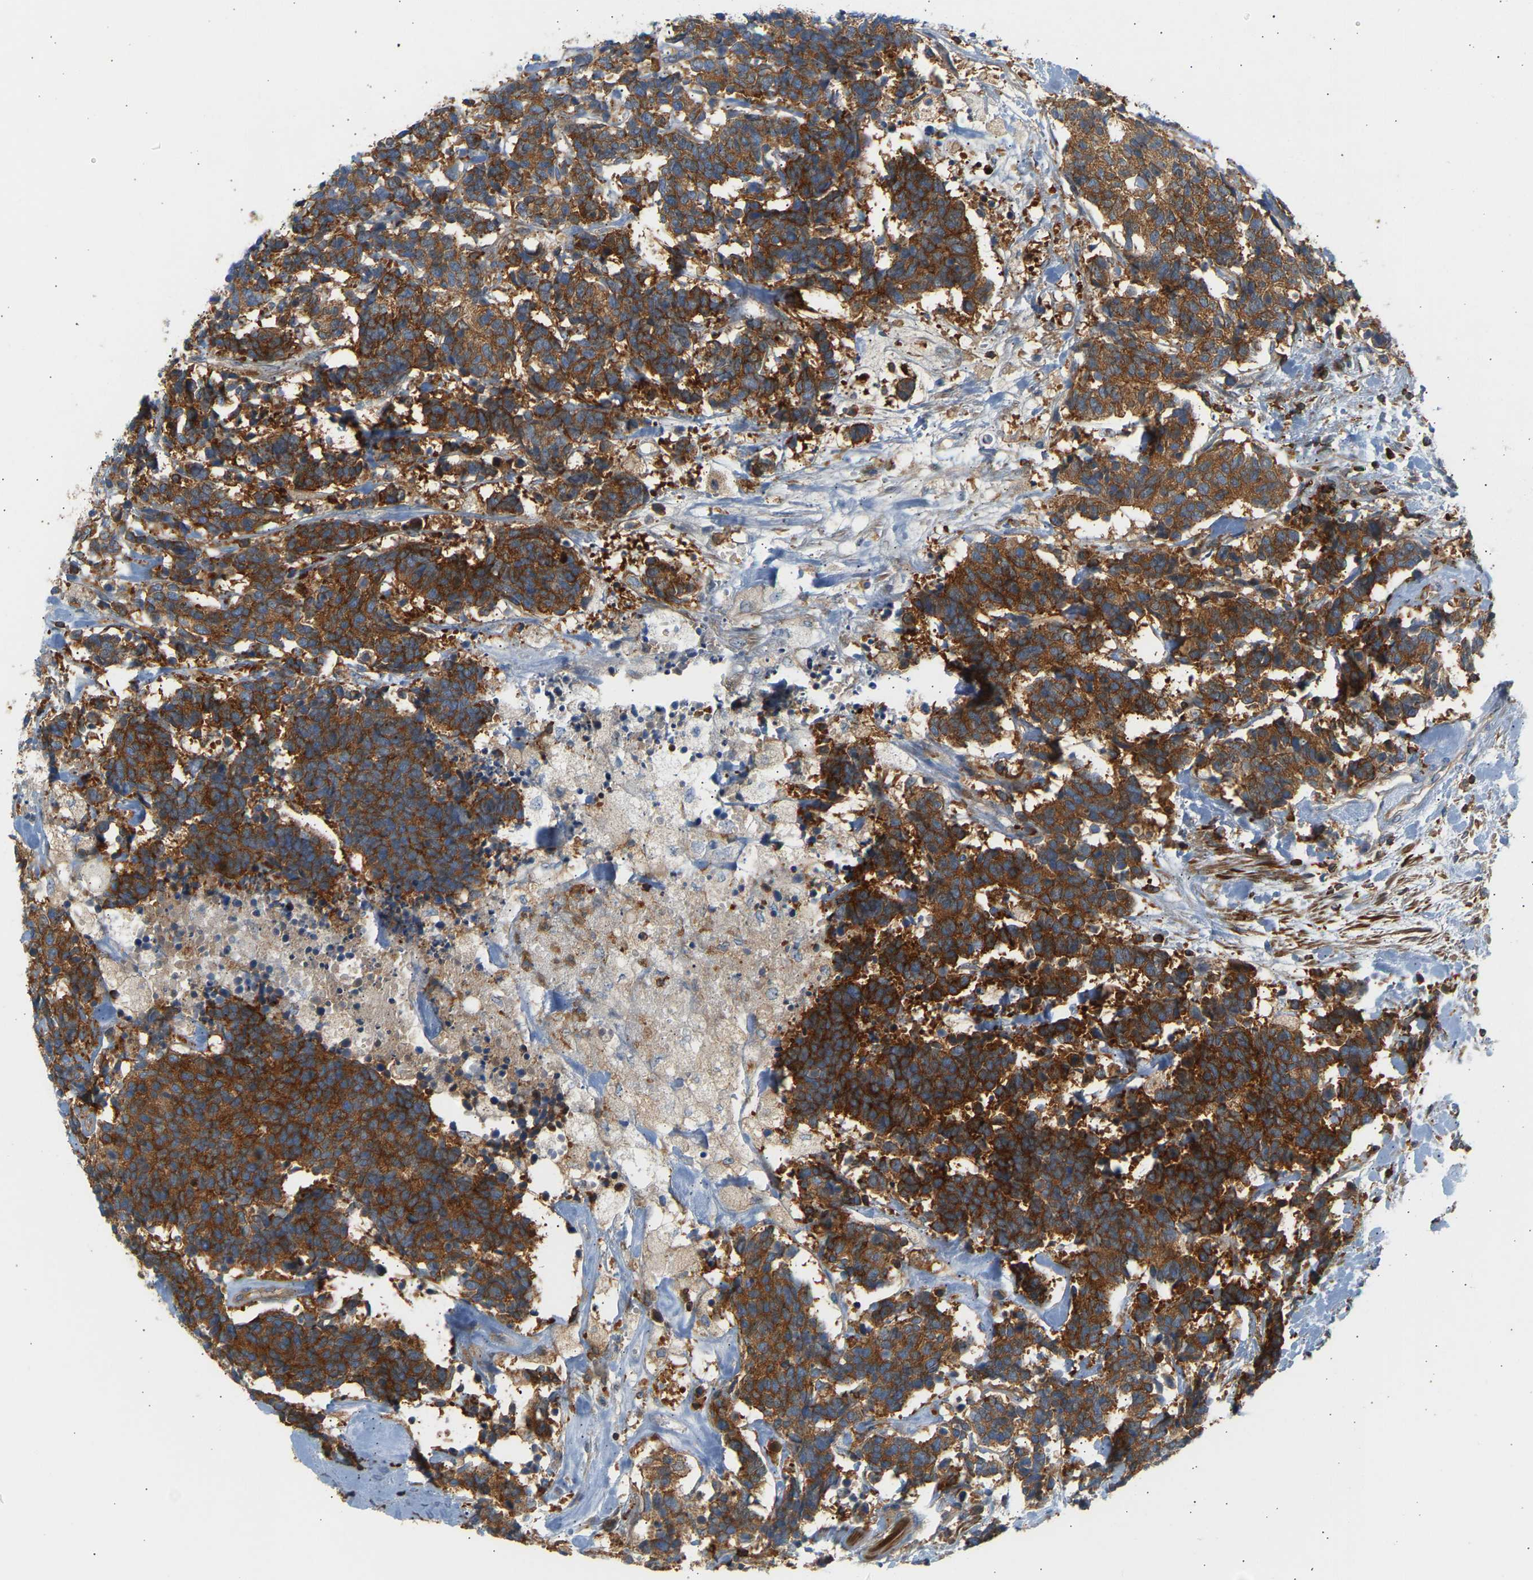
{"staining": {"intensity": "strong", "quantity": ">75%", "location": "cytoplasmic/membranous"}, "tissue": "carcinoid", "cell_type": "Tumor cells", "image_type": "cancer", "snomed": [{"axis": "morphology", "description": "Carcinoma, NOS"}, {"axis": "morphology", "description": "Carcinoid, malignant, NOS"}, {"axis": "topography", "description": "Urinary bladder"}], "caption": "This is a micrograph of immunohistochemistry (IHC) staining of malignant carcinoid, which shows strong staining in the cytoplasmic/membranous of tumor cells.", "gene": "FNBP1", "patient": {"sex": "male", "age": 57}}